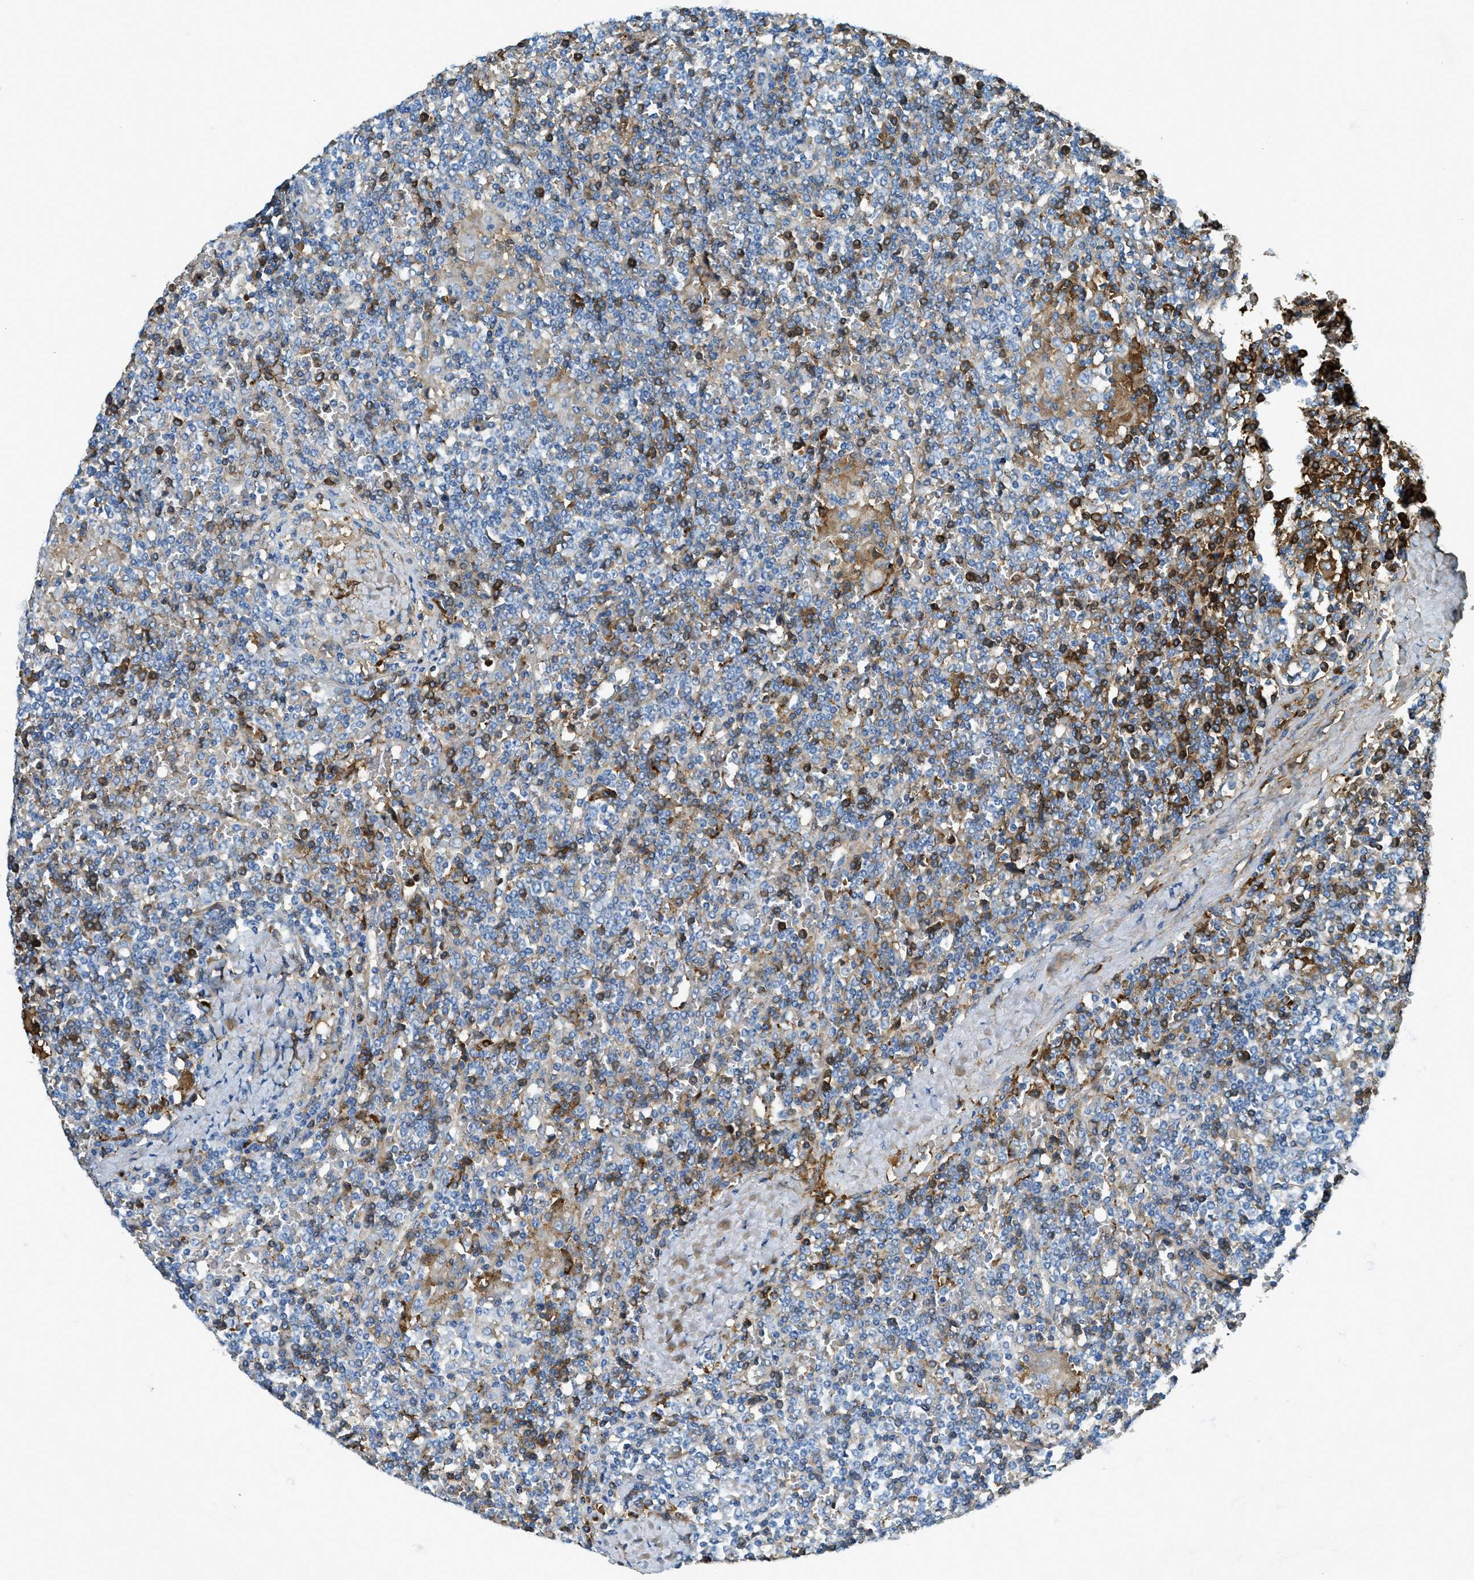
{"staining": {"intensity": "moderate", "quantity": "25%-75%", "location": "cytoplasmic/membranous"}, "tissue": "lymphoma", "cell_type": "Tumor cells", "image_type": "cancer", "snomed": [{"axis": "morphology", "description": "Malignant lymphoma, non-Hodgkin's type, Low grade"}, {"axis": "topography", "description": "Spleen"}], "caption": "Tumor cells reveal moderate cytoplasmic/membranous expression in about 25%-75% of cells in lymphoma. The staining was performed using DAB (3,3'-diaminobenzidine), with brown indicating positive protein expression. Nuclei are stained blue with hematoxylin.", "gene": "TRIM59", "patient": {"sex": "female", "age": 19}}